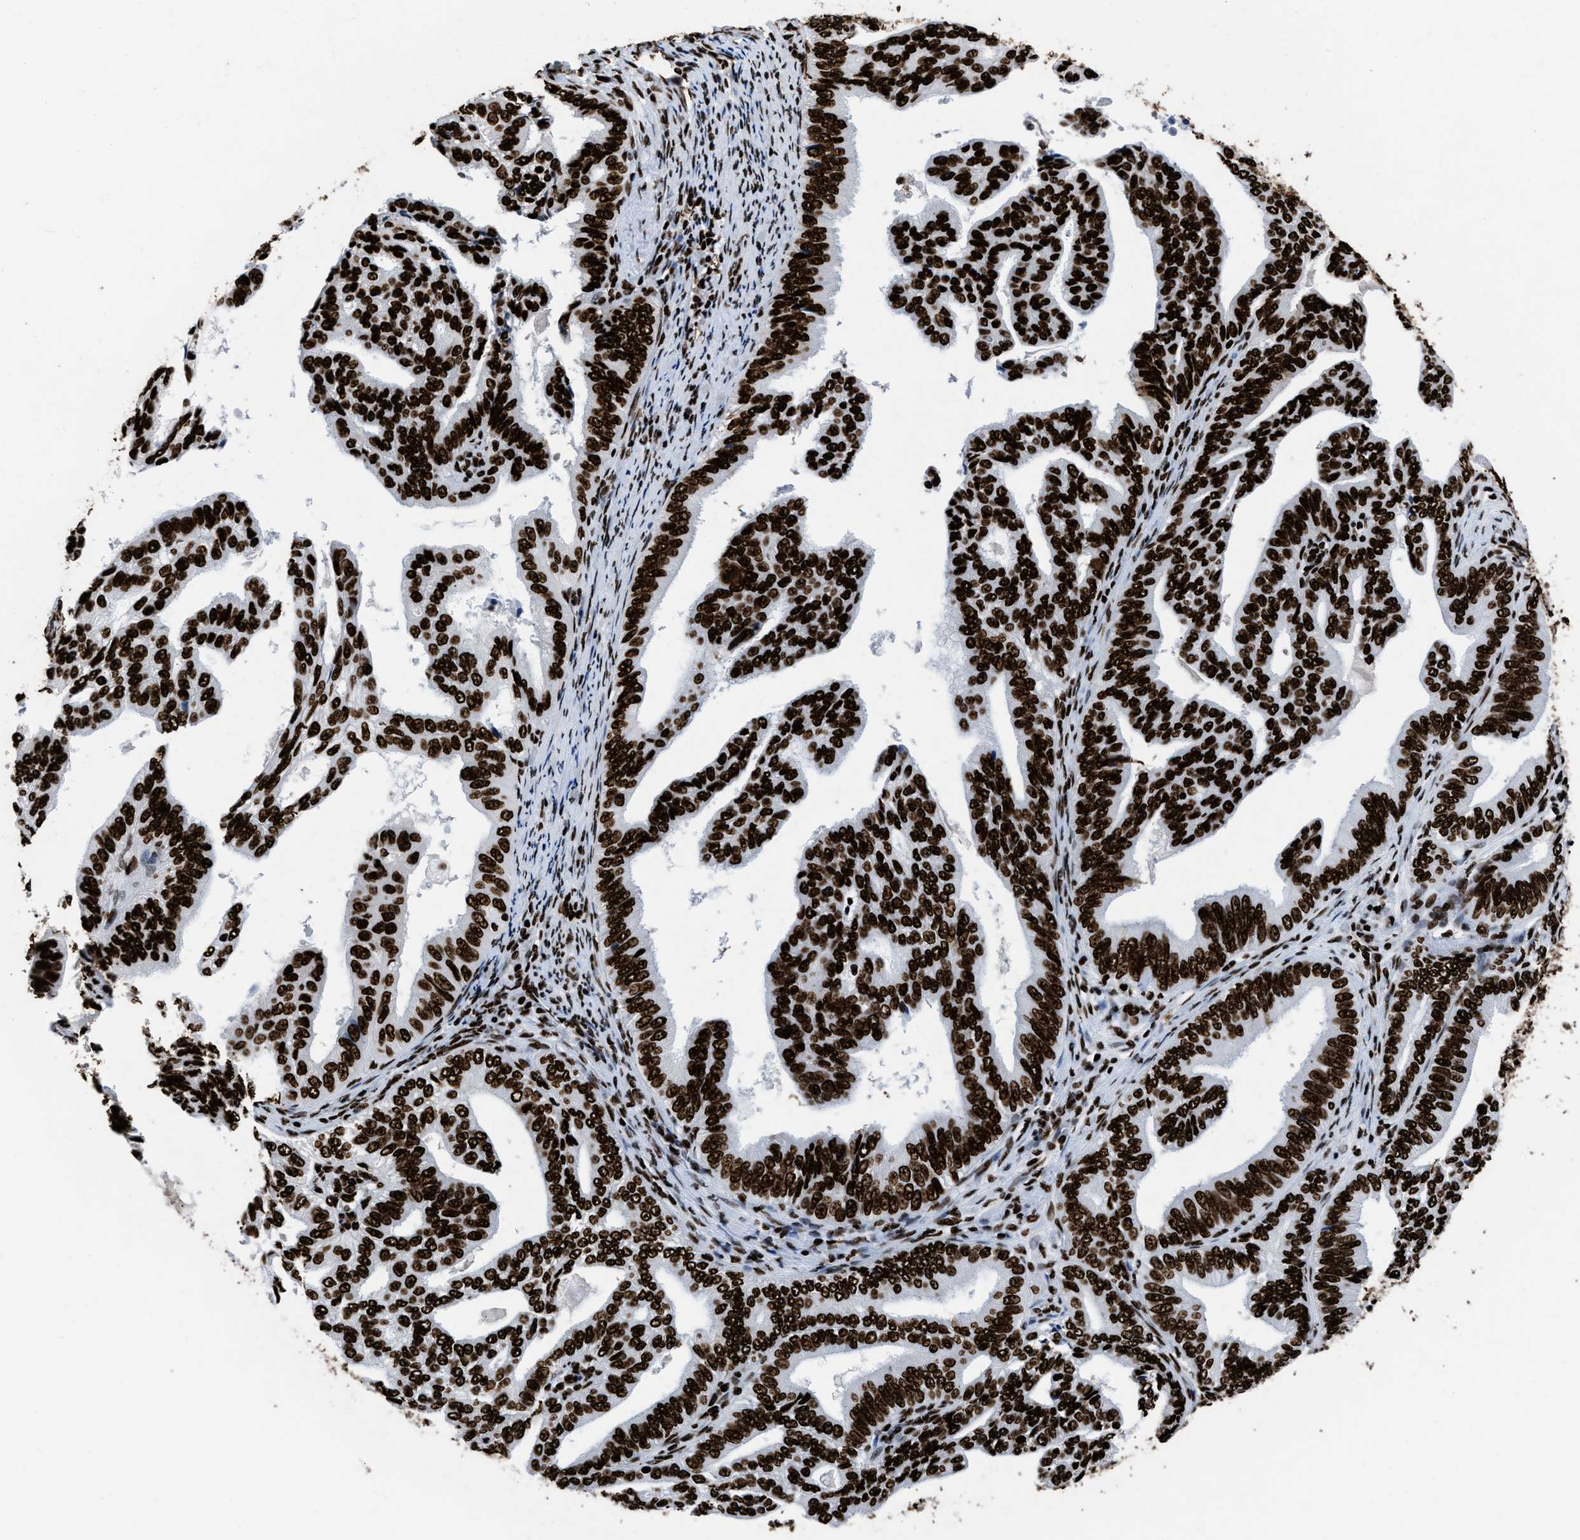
{"staining": {"intensity": "strong", "quantity": ">75%", "location": "nuclear"}, "tissue": "endometrial cancer", "cell_type": "Tumor cells", "image_type": "cancer", "snomed": [{"axis": "morphology", "description": "Adenocarcinoma, NOS"}, {"axis": "topography", "description": "Endometrium"}], "caption": "Endometrial cancer stained for a protein demonstrates strong nuclear positivity in tumor cells.", "gene": "HNRNPM", "patient": {"sex": "female", "age": 58}}